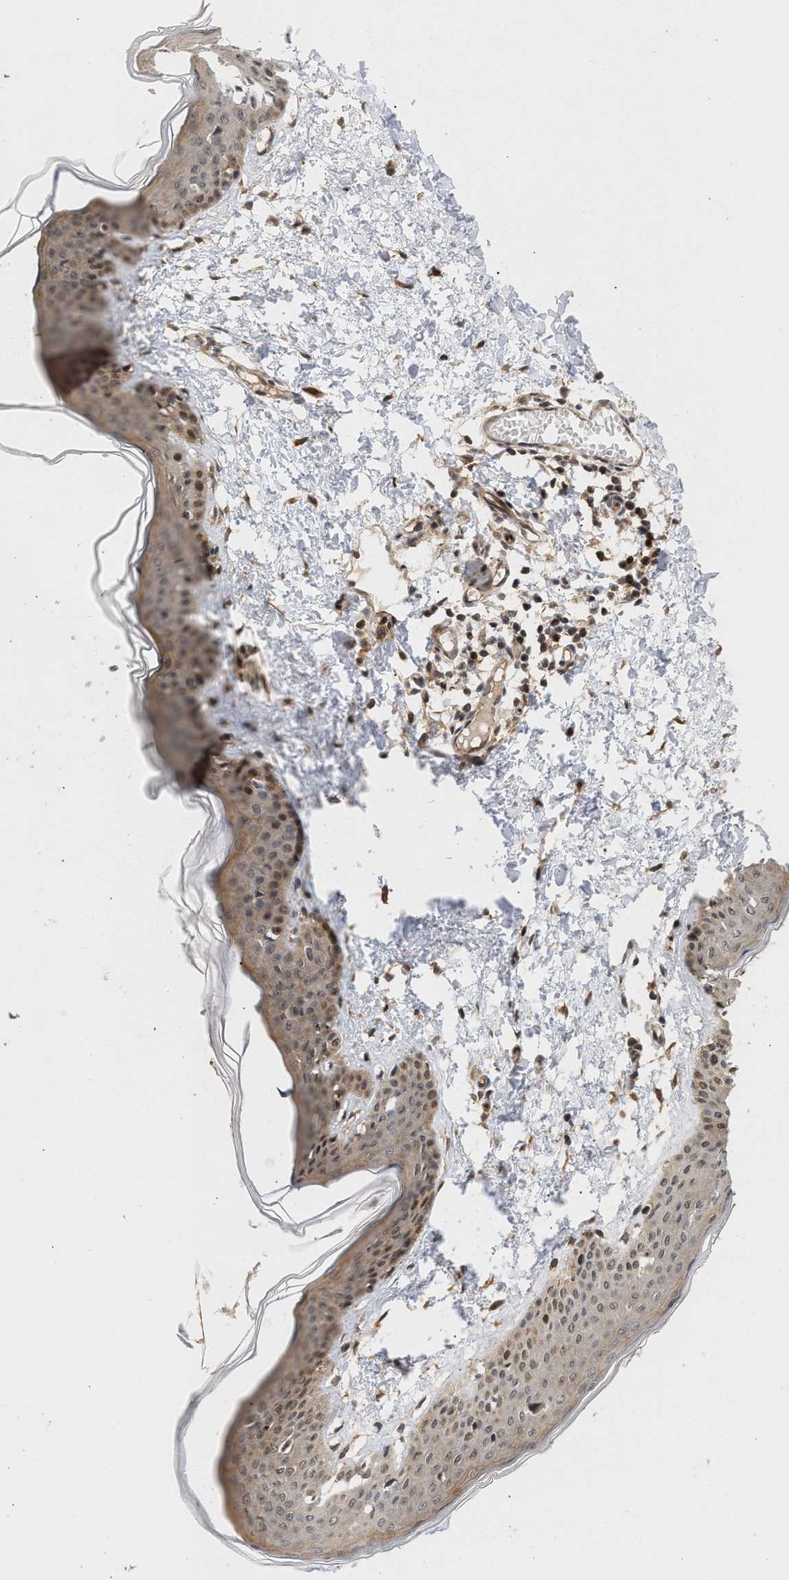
{"staining": {"intensity": "moderate", "quantity": ">75%", "location": "cytoplasmic/membranous,nuclear"}, "tissue": "skin", "cell_type": "Fibroblasts", "image_type": "normal", "snomed": [{"axis": "morphology", "description": "Normal tissue, NOS"}, {"axis": "topography", "description": "Skin"}], "caption": "This is an image of immunohistochemistry staining of unremarkable skin, which shows moderate positivity in the cytoplasmic/membranous,nuclear of fibroblasts.", "gene": "ABHD5", "patient": {"sex": "female", "age": 17}}